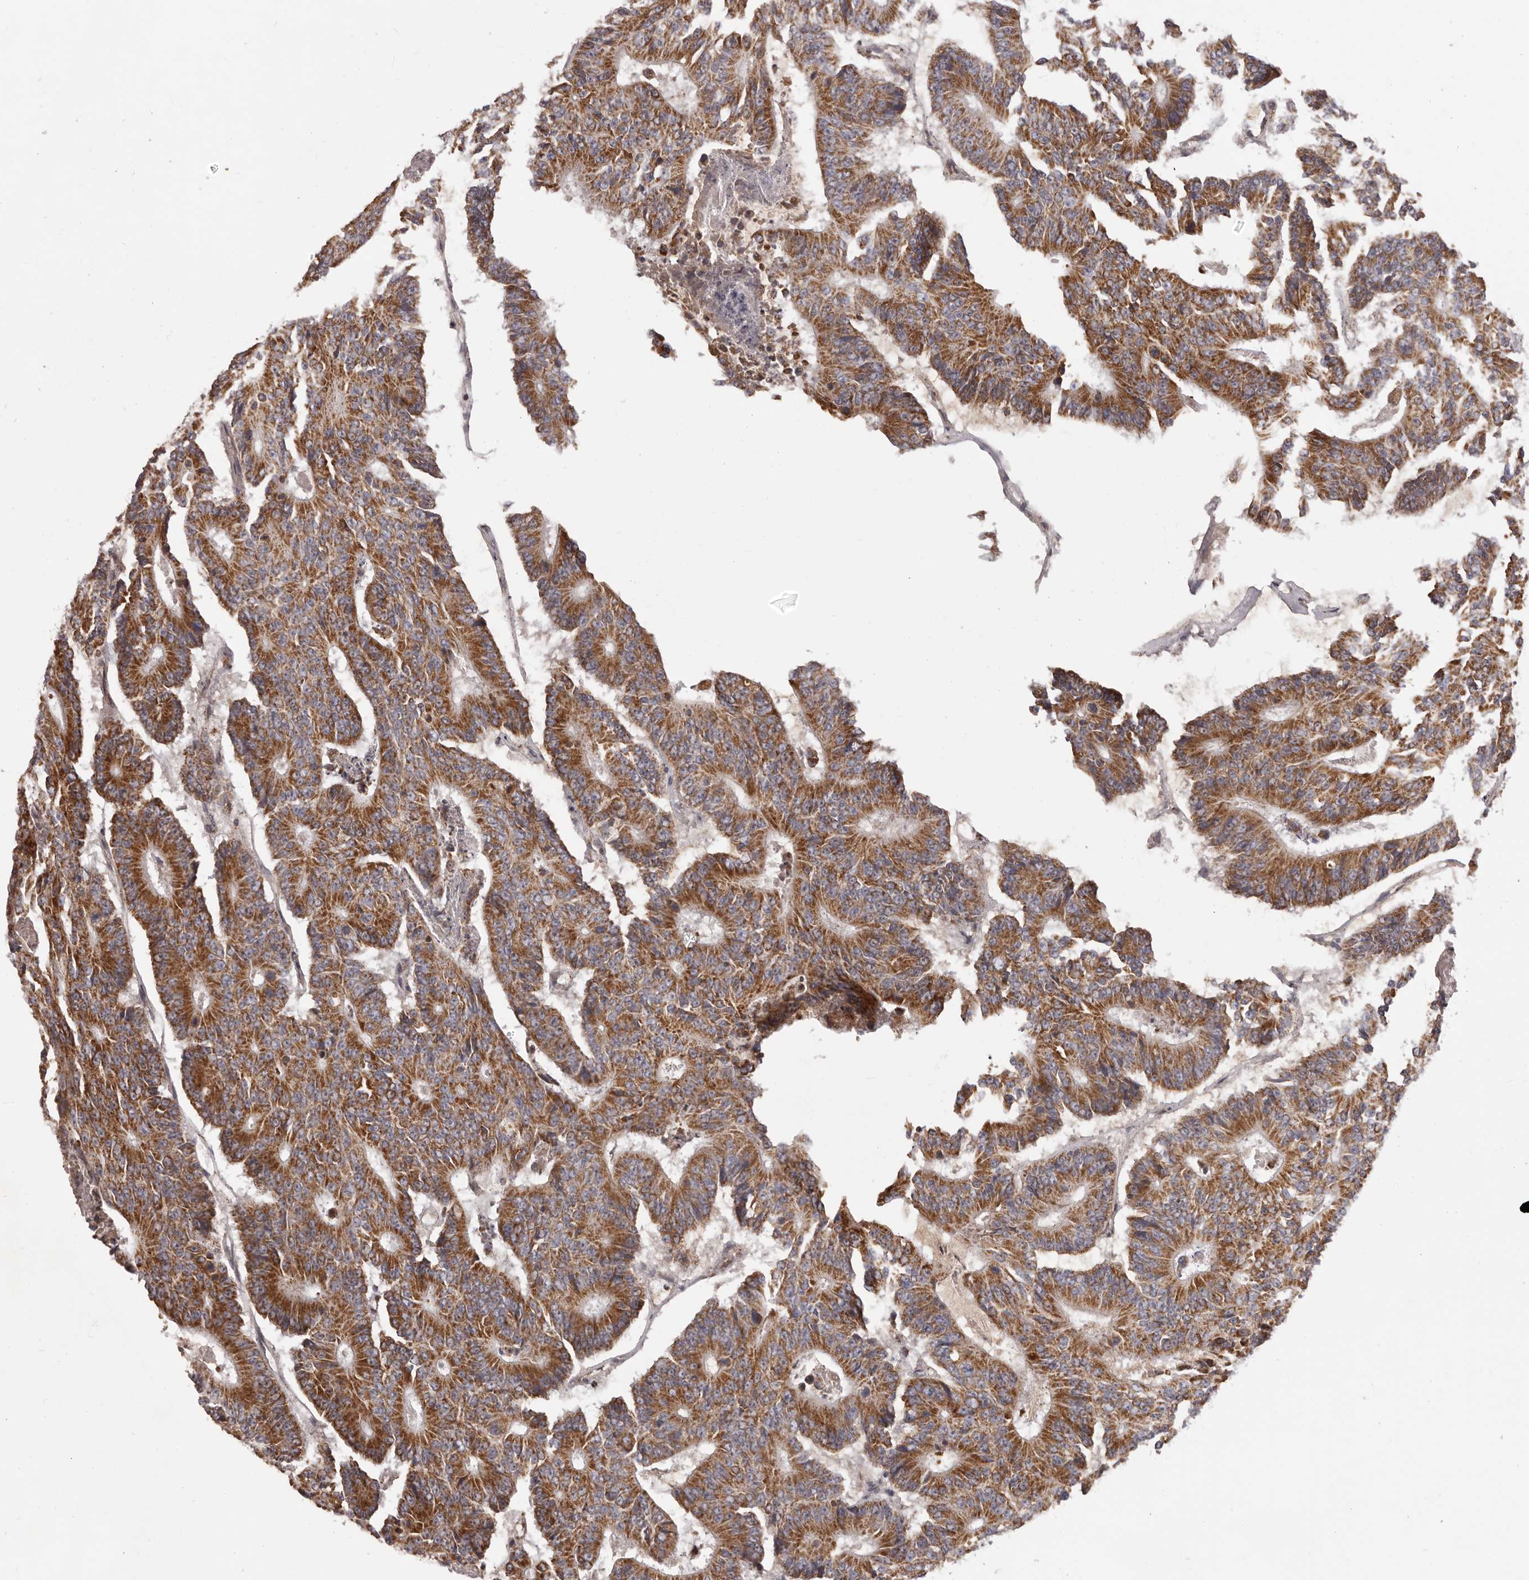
{"staining": {"intensity": "strong", "quantity": ">75%", "location": "cytoplasmic/membranous"}, "tissue": "colorectal cancer", "cell_type": "Tumor cells", "image_type": "cancer", "snomed": [{"axis": "morphology", "description": "Adenocarcinoma, NOS"}, {"axis": "topography", "description": "Colon"}], "caption": "The image shows a brown stain indicating the presence of a protein in the cytoplasmic/membranous of tumor cells in colorectal adenocarcinoma. (Stains: DAB in brown, nuclei in blue, Microscopy: brightfield microscopy at high magnification).", "gene": "CHRM2", "patient": {"sex": "male", "age": 83}}